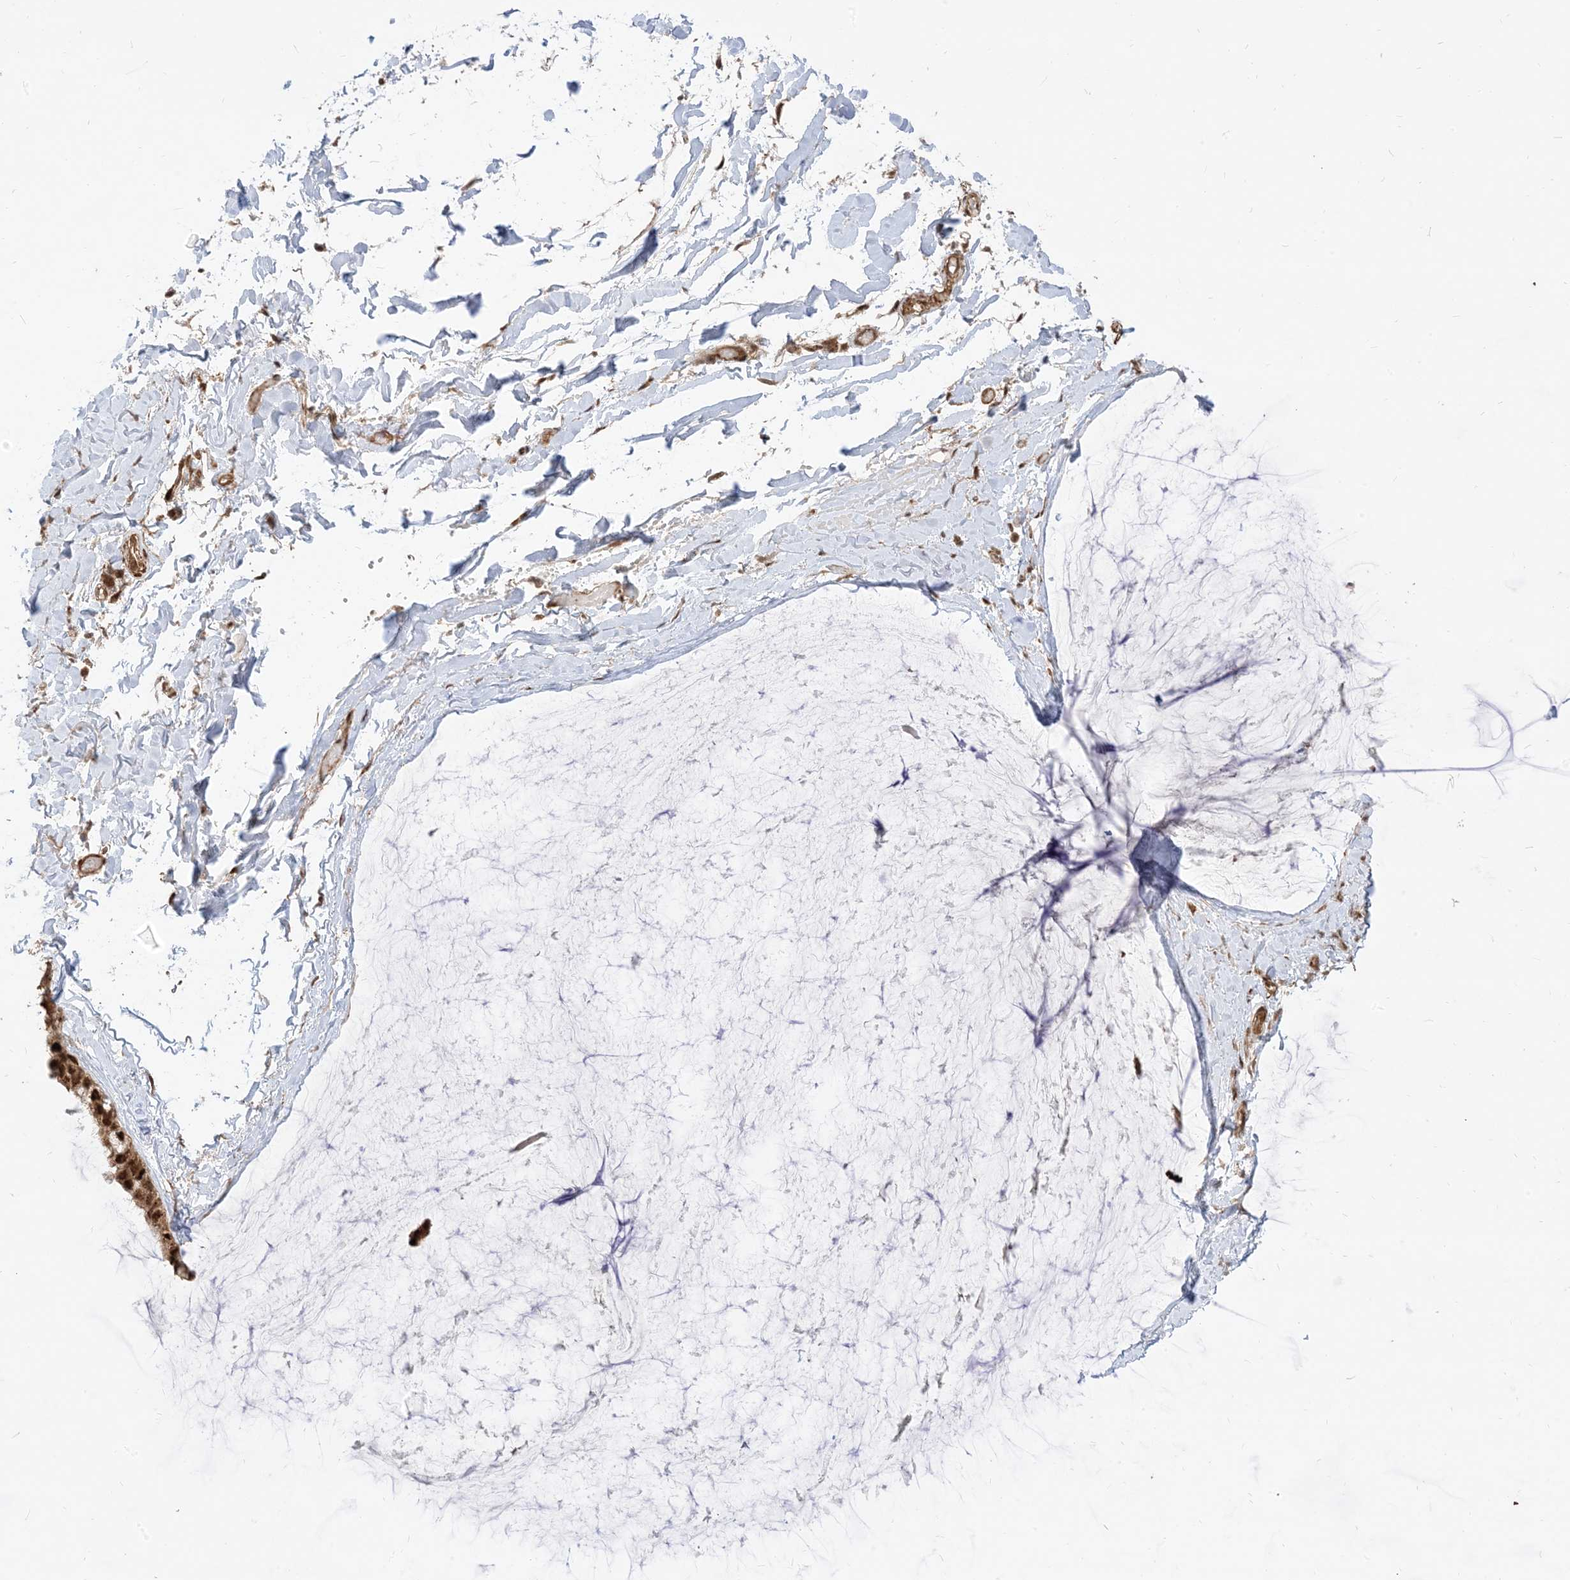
{"staining": {"intensity": "moderate", "quantity": ">75%", "location": "cytoplasmic/membranous,nuclear"}, "tissue": "ovarian cancer", "cell_type": "Tumor cells", "image_type": "cancer", "snomed": [{"axis": "morphology", "description": "Cystadenocarcinoma, mucinous, NOS"}, {"axis": "topography", "description": "Ovary"}], "caption": "The photomicrograph demonstrates staining of ovarian cancer, revealing moderate cytoplasmic/membranous and nuclear protein positivity (brown color) within tumor cells.", "gene": "TBCC", "patient": {"sex": "female", "age": 39}}